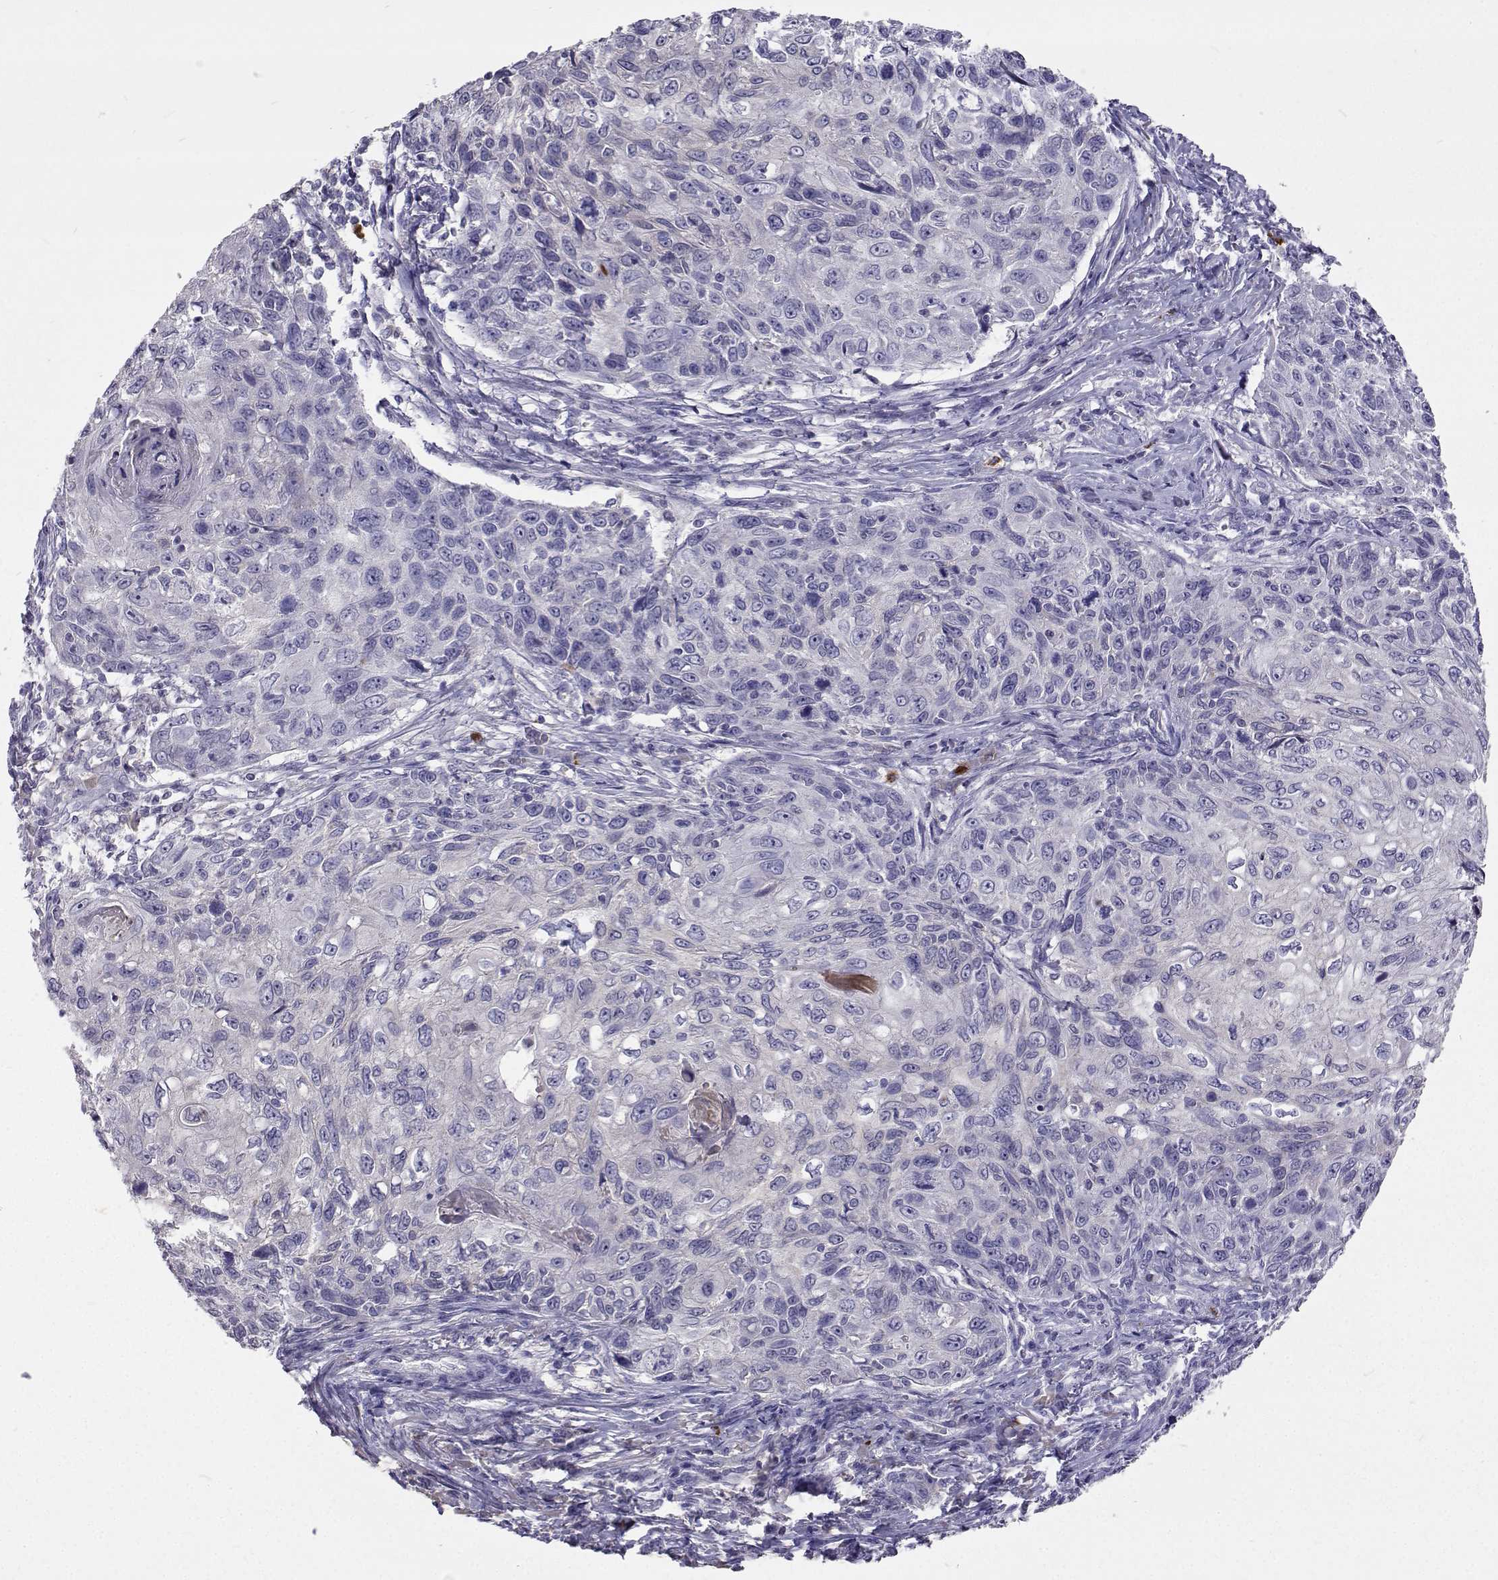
{"staining": {"intensity": "negative", "quantity": "none", "location": "none"}, "tissue": "skin cancer", "cell_type": "Tumor cells", "image_type": "cancer", "snomed": [{"axis": "morphology", "description": "Squamous cell carcinoma, NOS"}, {"axis": "topography", "description": "Skin"}], "caption": "Immunohistochemistry image of neoplastic tissue: skin cancer stained with DAB reveals no significant protein positivity in tumor cells. Nuclei are stained in blue.", "gene": "CFAP44", "patient": {"sex": "male", "age": 92}}